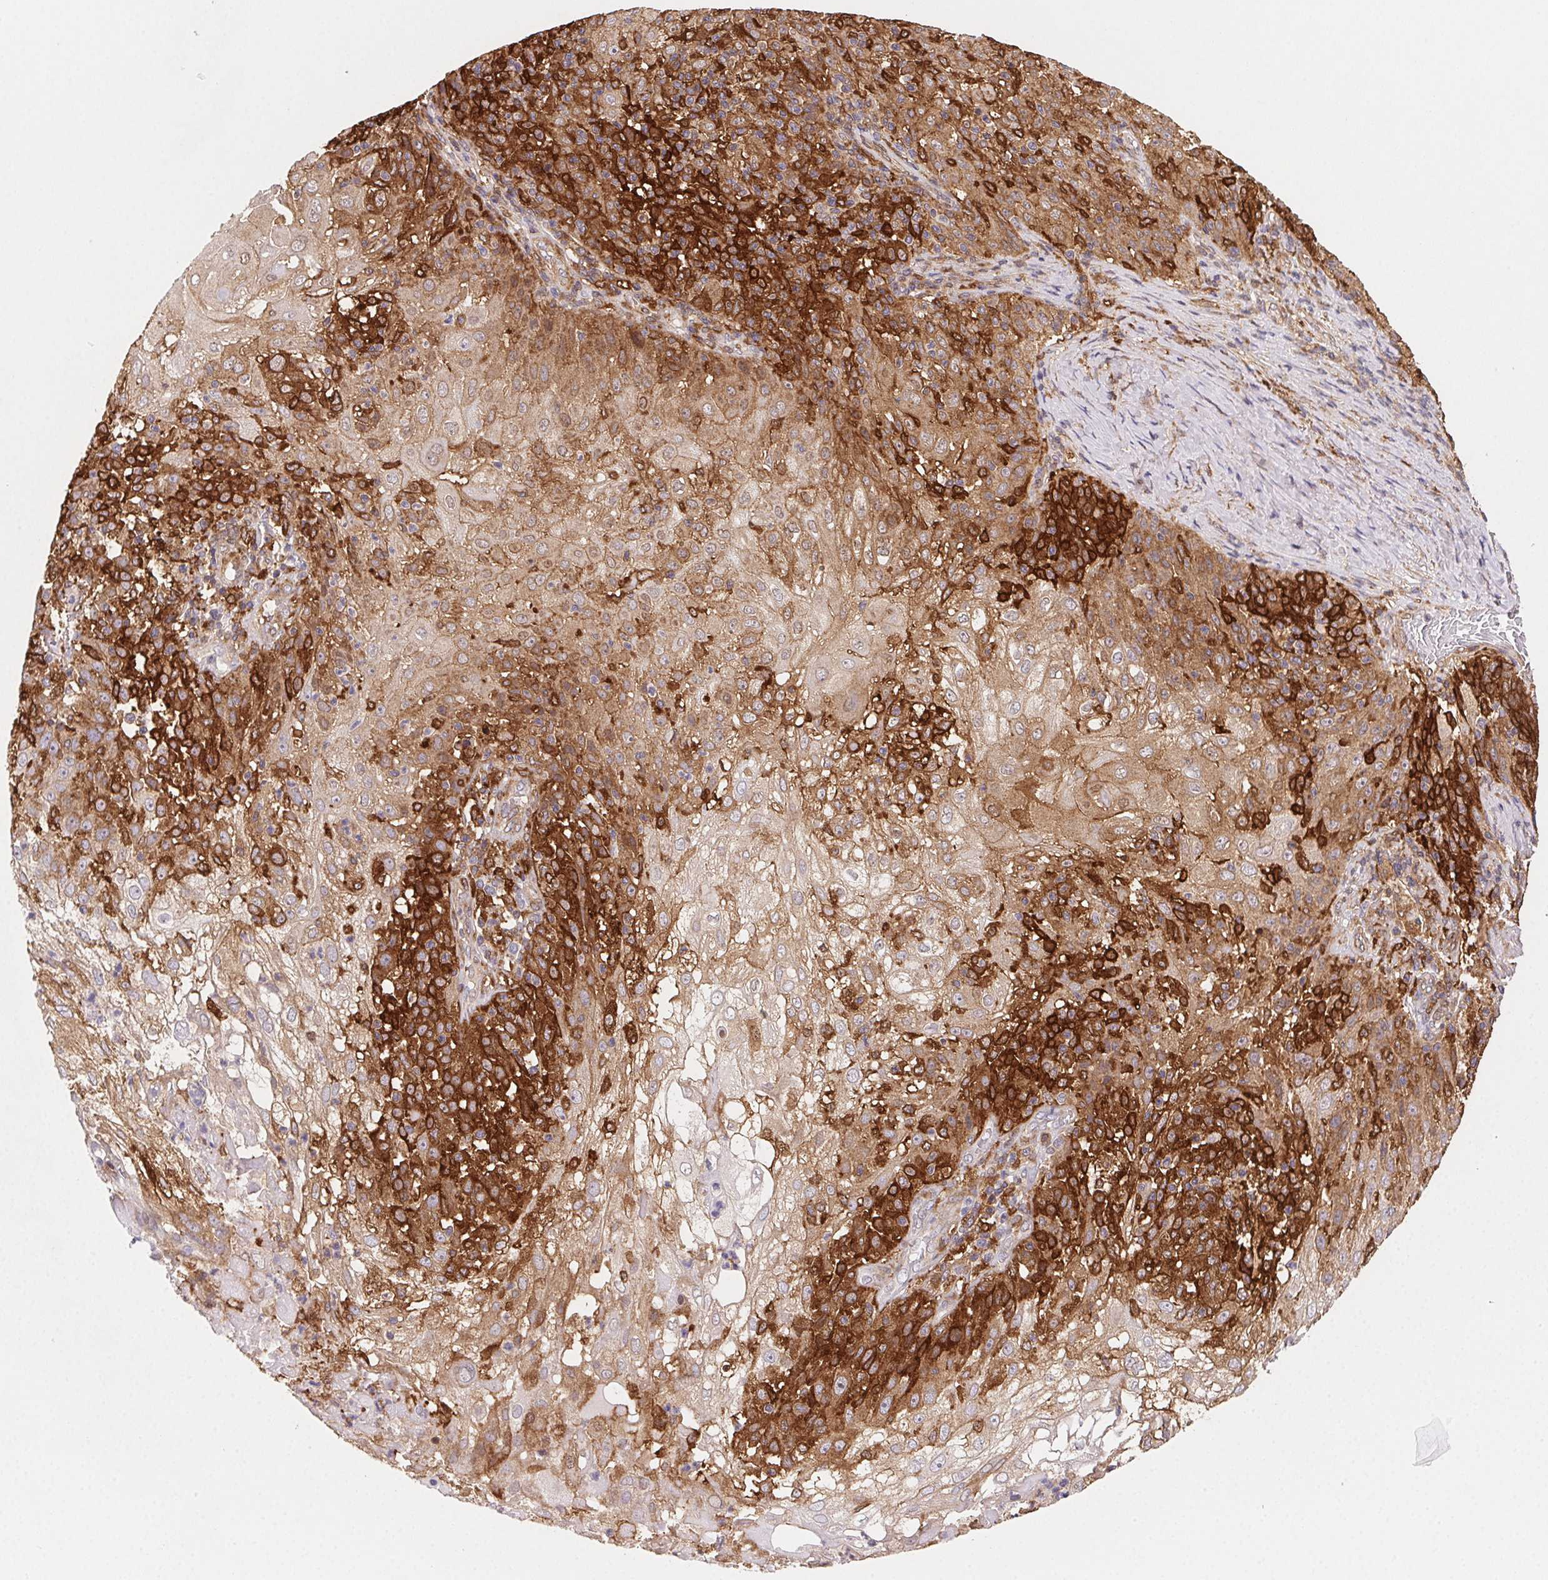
{"staining": {"intensity": "strong", "quantity": ">75%", "location": "cytoplasmic/membranous"}, "tissue": "skin cancer", "cell_type": "Tumor cells", "image_type": "cancer", "snomed": [{"axis": "morphology", "description": "Normal tissue, NOS"}, {"axis": "morphology", "description": "Squamous cell carcinoma, NOS"}, {"axis": "topography", "description": "Skin"}], "caption": "Strong cytoplasmic/membranous positivity for a protein is appreciated in approximately >75% of tumor cells of skin cancer (squamous cell carcinoma) using immunohistochemistry (IHC).", "gene": "GBP1", "patient": {"sex": "female", "age": 83}}